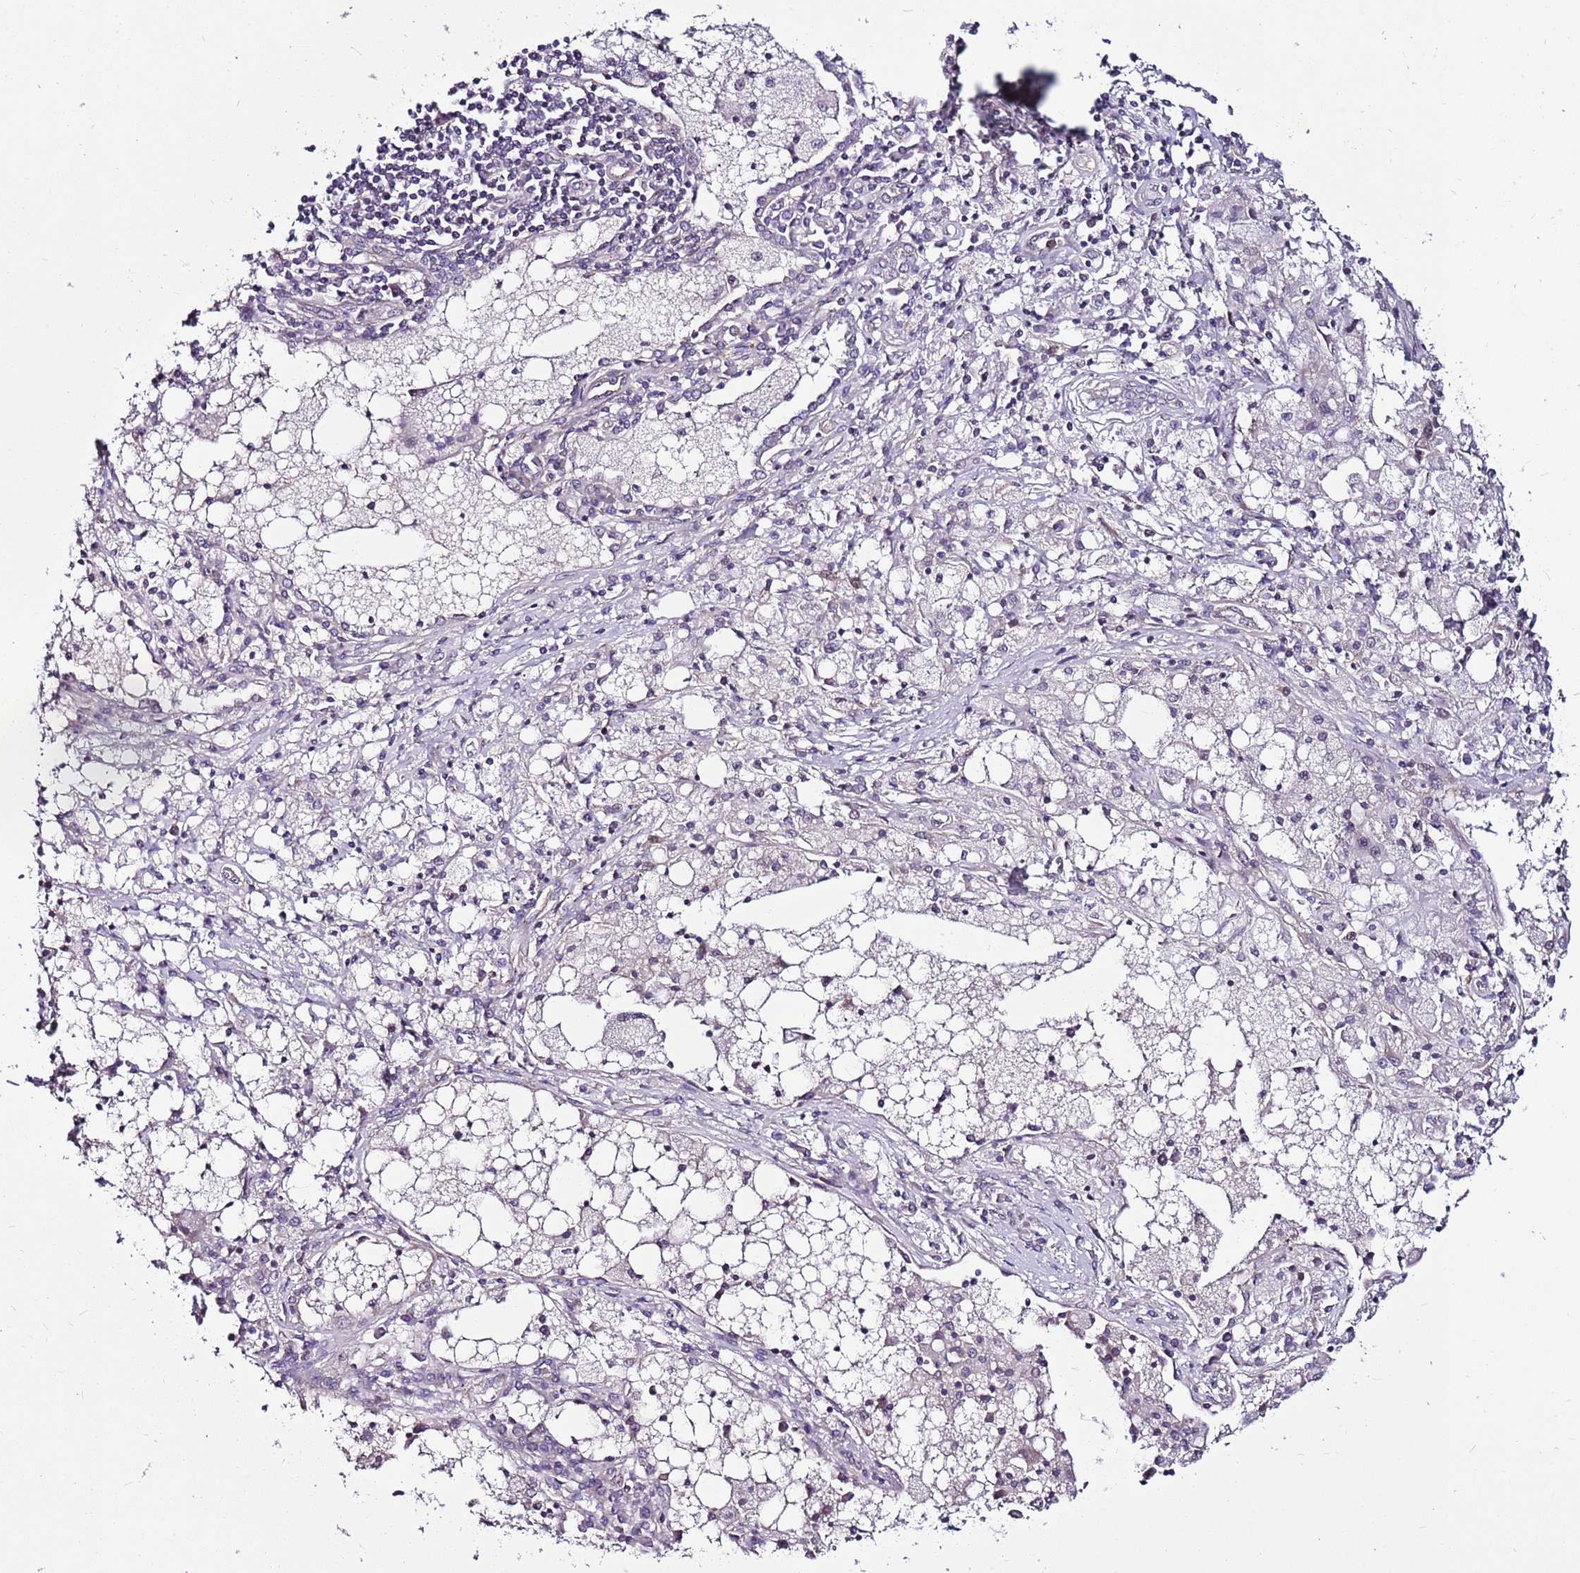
{"staining": {"intensity": "moderate", "quantity": "<25%", "location": "cytoplasmic/membranous"}, "tissue": "lung cancer", "cell_type": "Tumor cells", "image_type": "cancer", "snomed": [{"axis": "morphology", "description": "Squamous cell carcinoma, NOS"}, {"axis": "topography", "description": "Lung"}], "caption": "There is low levels of moderate cytoplasmic/membranous staining in tumor cells of lung squamous cell carcinoma, as demonstrated by immunohistochemical staining (brown color).", "gene": "POLE3", "patient": {"sex": "male", "age": 65}}